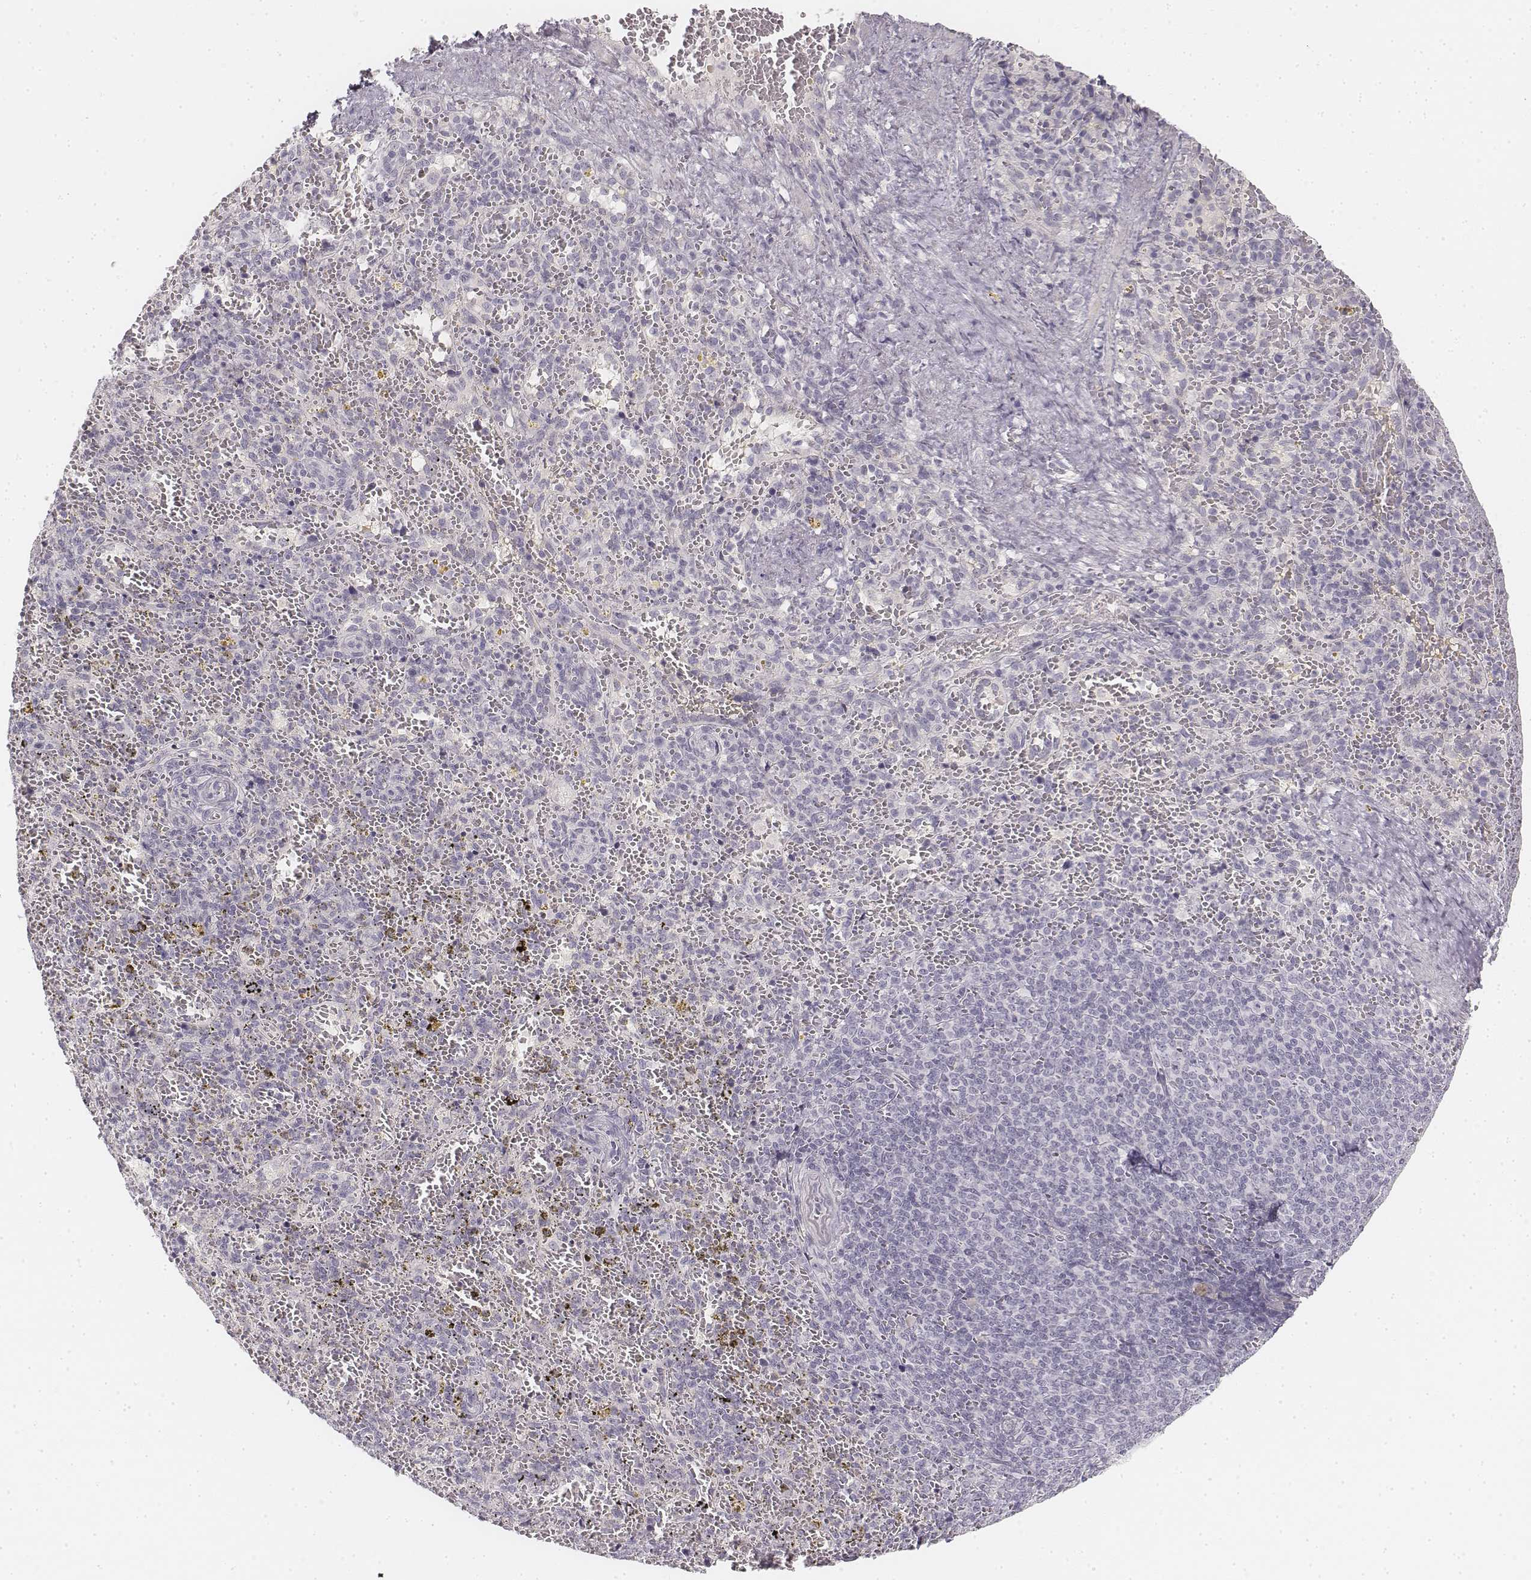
{"staining": {"intensity": "negative", "quantity": "none", "location": "none"}, "tissue": "spleen", "cell_type": "Cells in red pulp", "image_type": "normal", "snomed": [{"axis": "morphology", "description": "Normal tissue, NOS"}, {"axis": "topography", "description": "Spleen"}], "caption": "DAB (3,3'-diaminobenzidine) immunohistochemical staining of unremarkable spleen exhibits no significant positivity in cells in red pulp. The staining is performed using DAB brown chromogen with nuclei counter-stained in using hematoxylin.", "gene": "DSG4", "patient": {"sex": "female", "age": 50}}